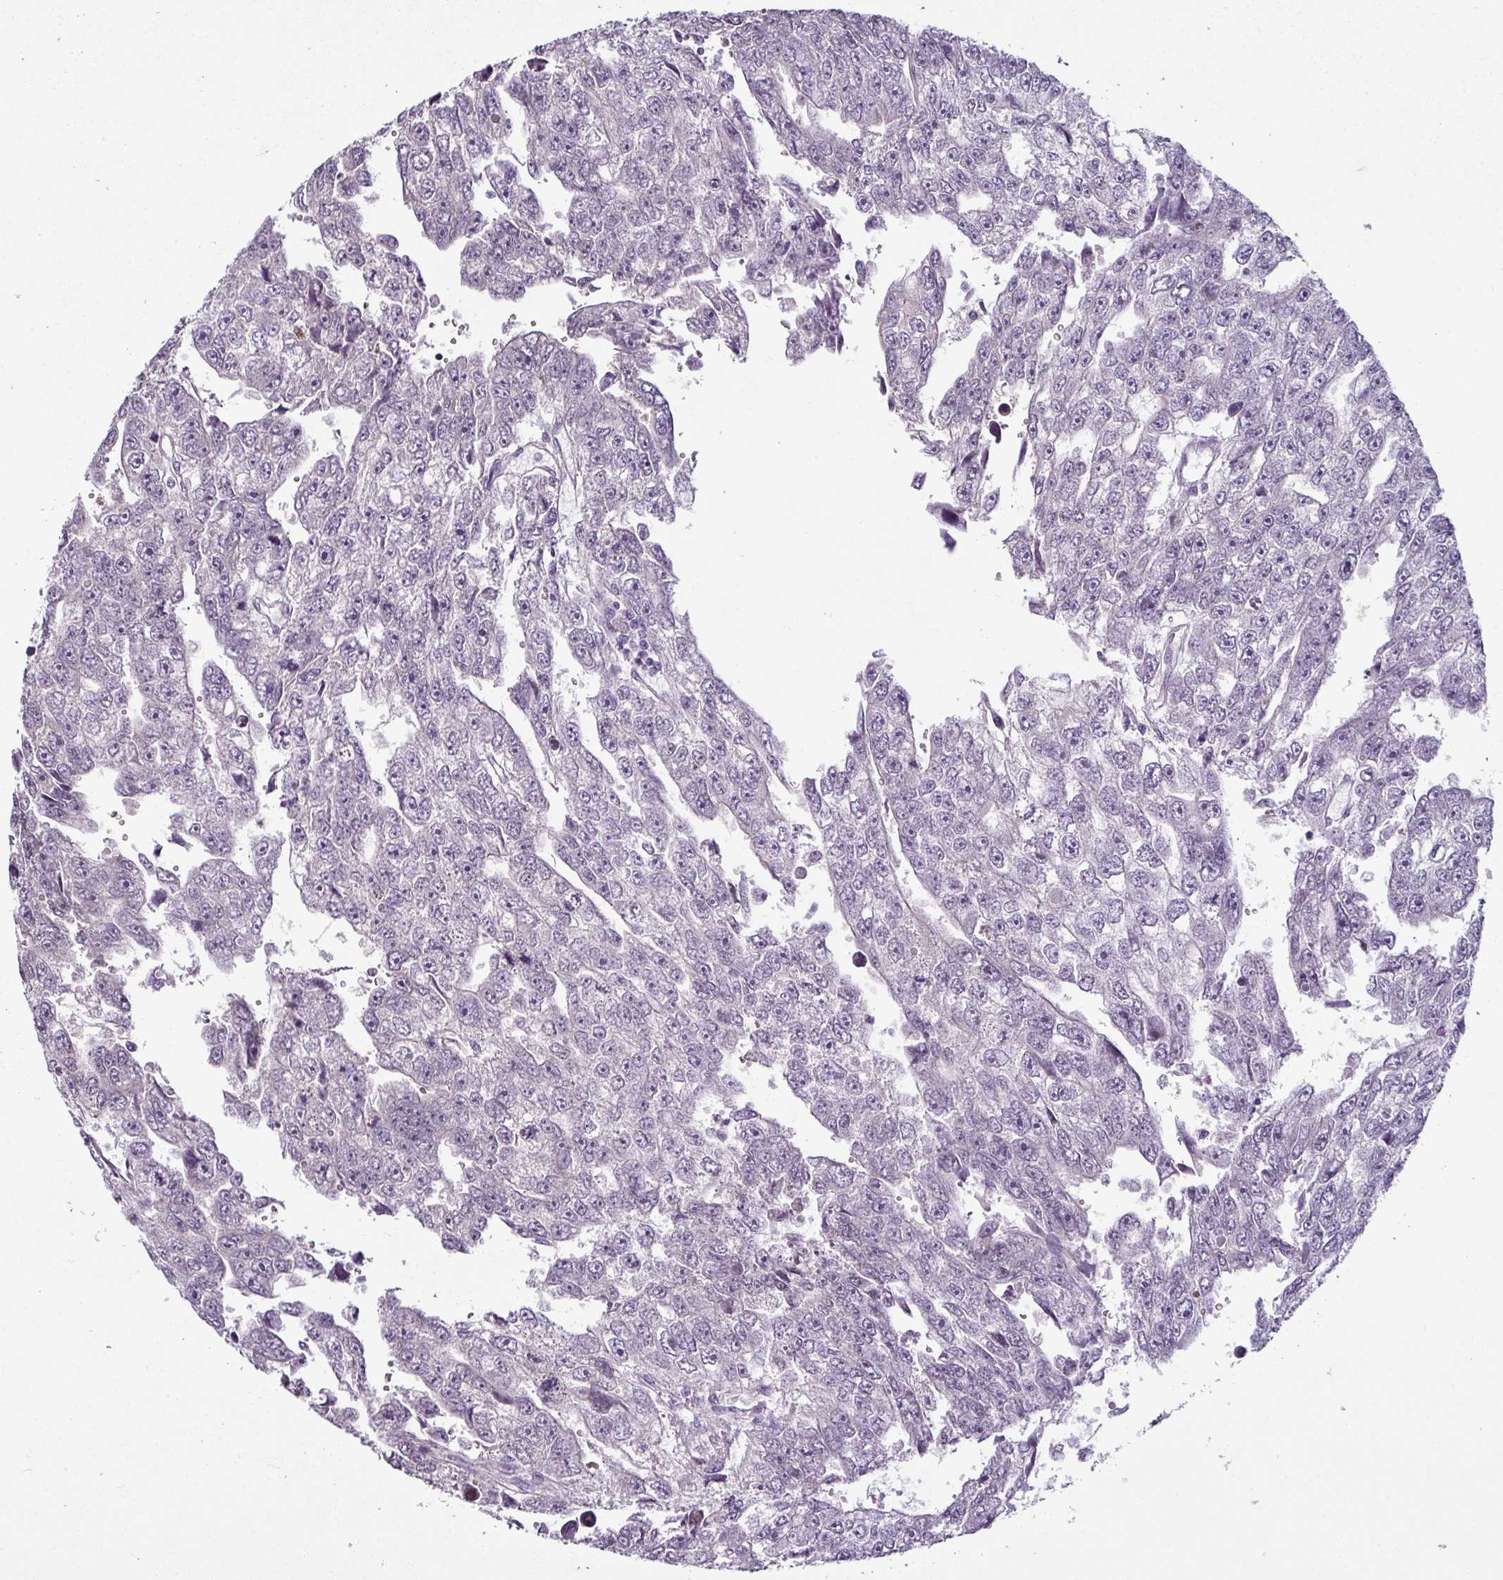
{"staining": {"intensity": "negative", "quantity": "none", "location": "none"}, "tissue": "testis cancer", "cell_type": "Tumor cells", "image_type": "cancer", "snomed": [{"axis": "morphology", "description": "Carcinoma, Embryonal, NOS"}, {"axis": "topography", "description": "Testis"}], "caption": "Immunohistochemistry histopathology image of human embryonal carcinoma (testis) stained for a protein (brown), which exhibits no staining in tumor cells.", "gene": "OR52D1", "patient": {"sex": "male", "age": 20}}